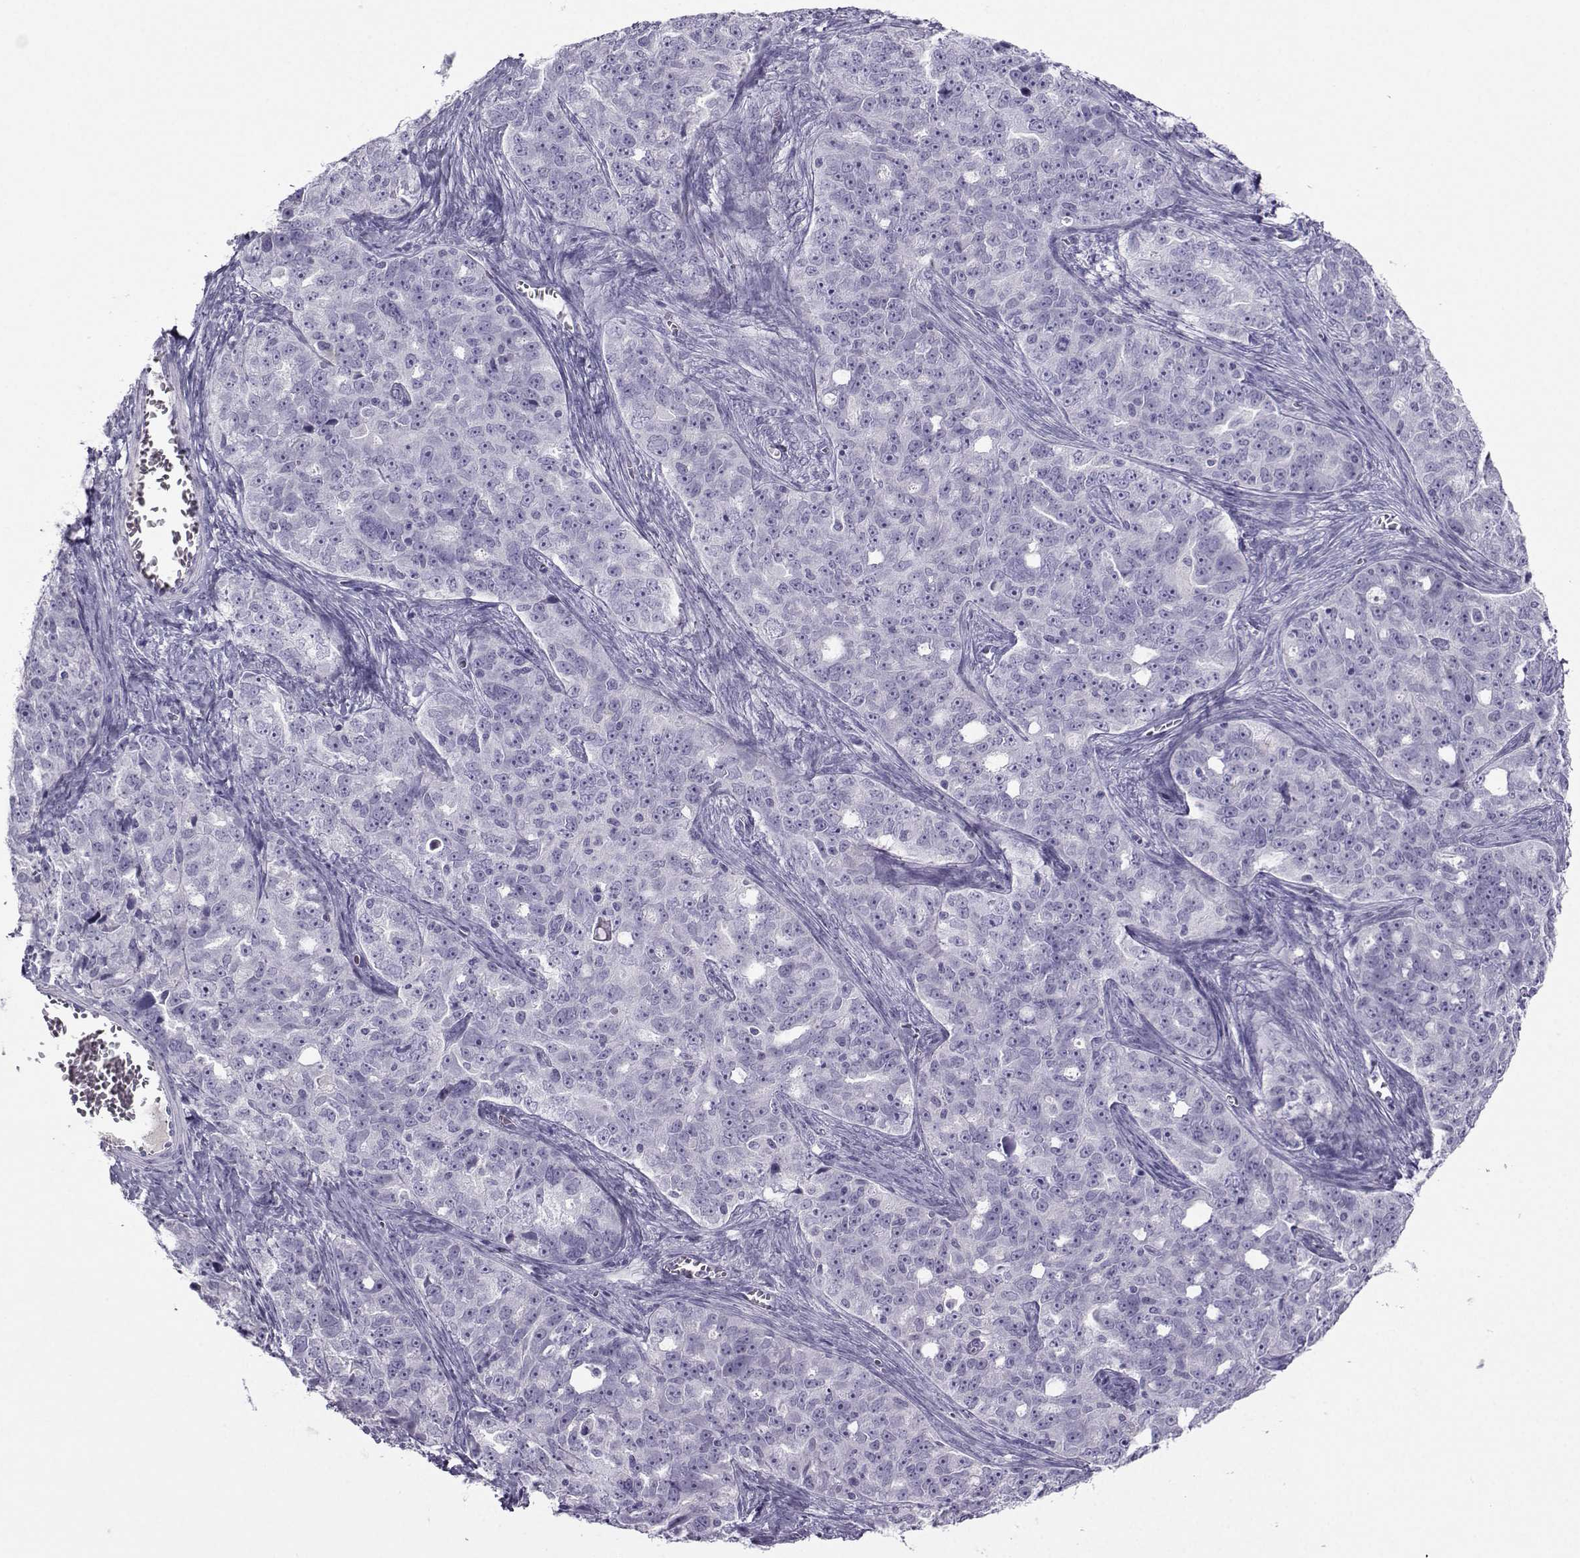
{"staining": {"intensity": "negative", "quantity": "none", "location": "none"}, "tissue": "ovarian cancer", "cell_type": "Tumor cells", "image_type": "cancer", "snomed": [{"axis": "morphology", "description": "Cystadenocarcinoma, serous, NOS"}, {"axis": "topography", "description": "Ovary"}], "caption": "Immunohistochemistry (IHC) of ovarian cancer displays no expression in tumor cells.", "gene": "ARMC2", "patient": {"sex": "female", "age": 51}}